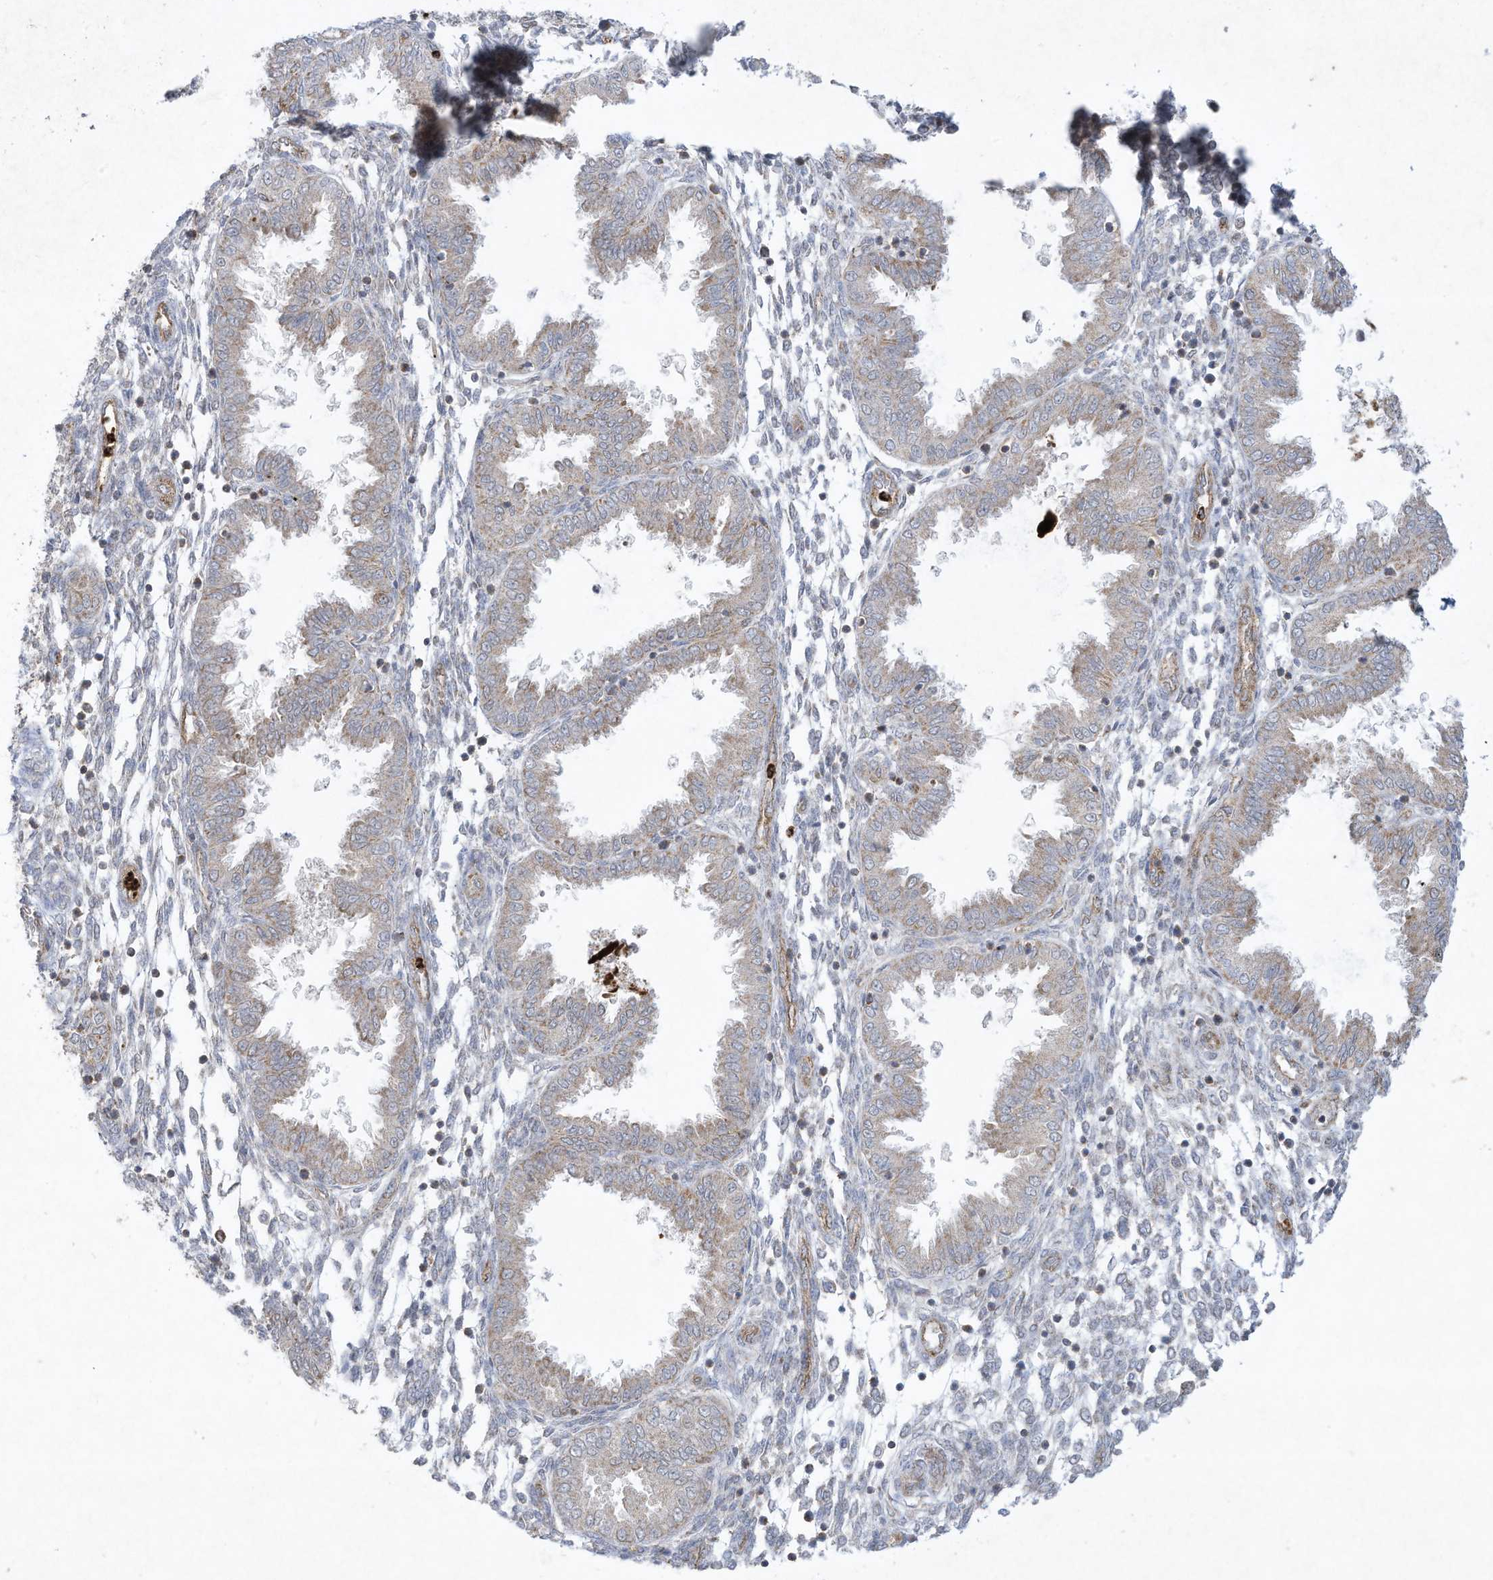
{"staining": {"intensity": "negative", "quantity": "none", "location": "none"}, "tissue": "endometrium", "cell_type": "Cells in endometrial stroma", "image_type": "normal", "snomed": [{"axis": "morphology", "description": "Normal tissue, NOS"}, {"axis": "topography", "description": "Endometrium"}], "caption": "Endometrium stained for a protein using IHC displays no staining cells in endometrial stroma.", "gene": "CHRNA4", "patient": {"sex": "female", "age": 33}}